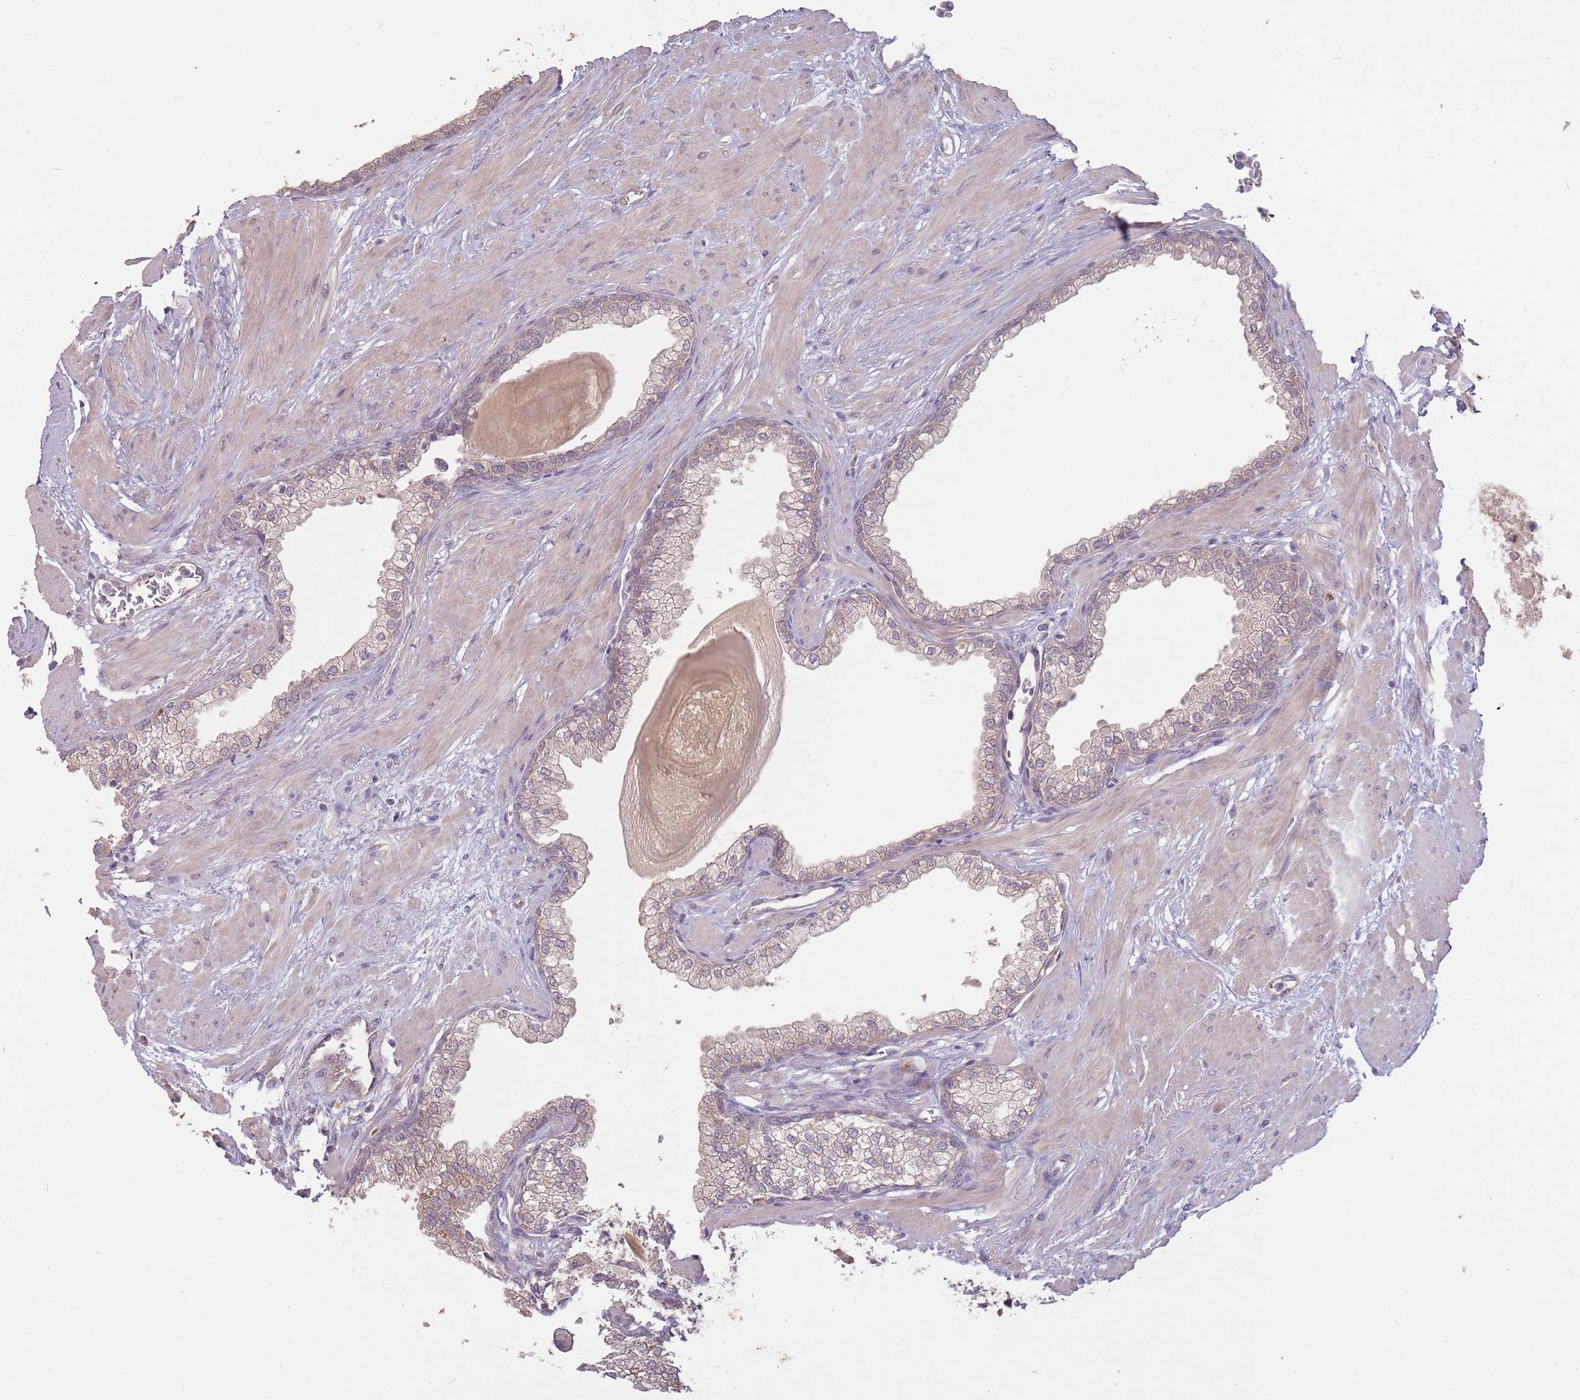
{"staining": {"intensity": "weak", "quantity": "25%-75%", "location": "cytoplasmic/membranous"}, "tissue": "prostate", "cell_type": "Glandular cells", "image_type": "normal", "snomed": [{"axis": "morphology", "description": "Normal tissue, NOS"}, {"axis": "topography", "description": "Prostate"}], "caption": "IHC micrograph of unremarkable prostate stained for a protein (brown), which exhibits low levels of weak cytoplasmic/membranous staining in about 25%-75% of glandular cells.", "gene": "LRATD2", "patient": {"sex": "male", "age": 57}}